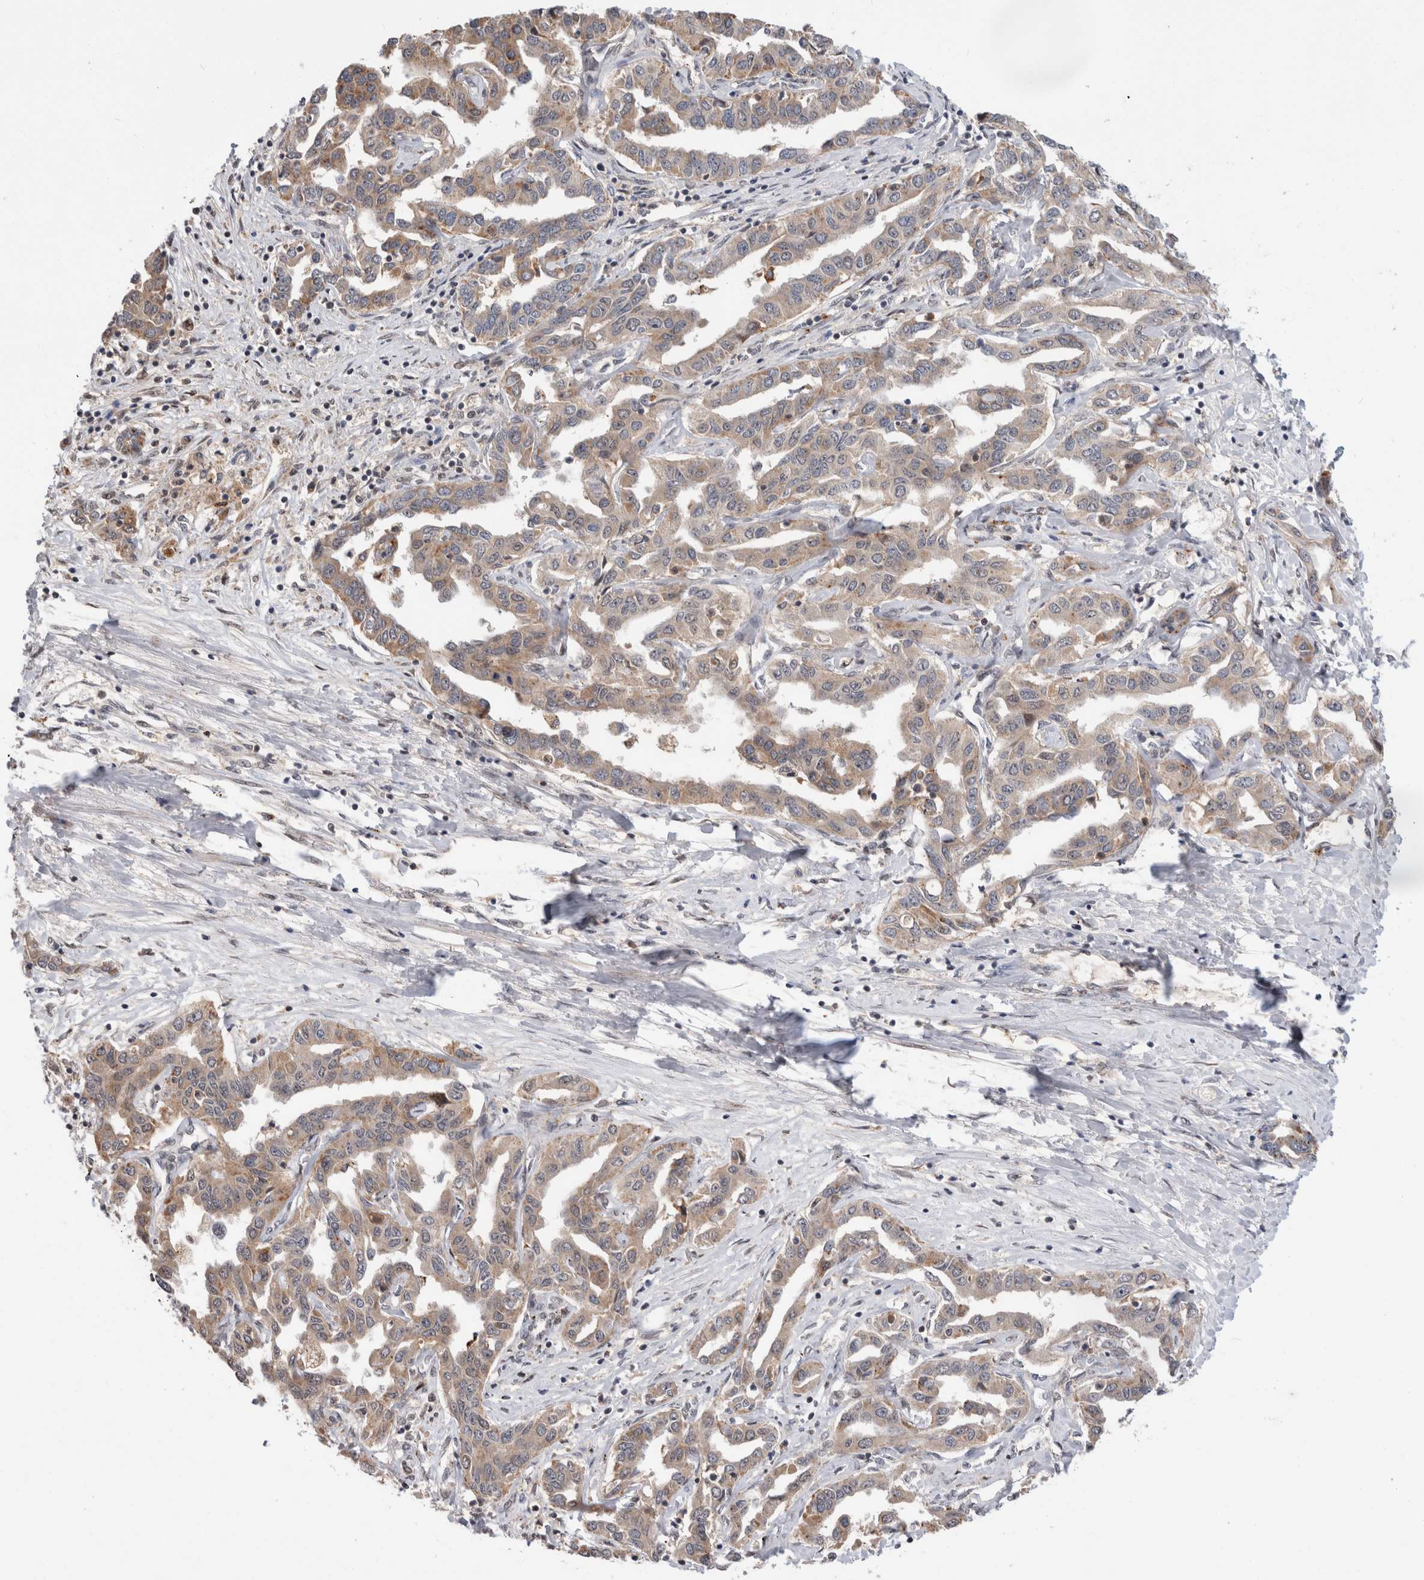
{"staining": {"intensity": "weak", "quantity": "25%-75%", "location": "cytoplasmic/membranous"}, "tissue": "liver cancer", "cell_type": "Tumor cells", "image_type": "cancer", "snomed": [{"axis": "morphology", "description": "Cholangiocarcinoma"}, {"axis": "topography", "description": "Liver"}], "caption": "This micrograph displays liver cancer stained with immunohistochemistry to label a protein in brown. The cytoplasmic/membranous of tumor cells show weak positivity for the protein. Nuclei are counter-stained blue.", "gene": "MRPL37", "patient": {"sex": "male", "age": 59}}